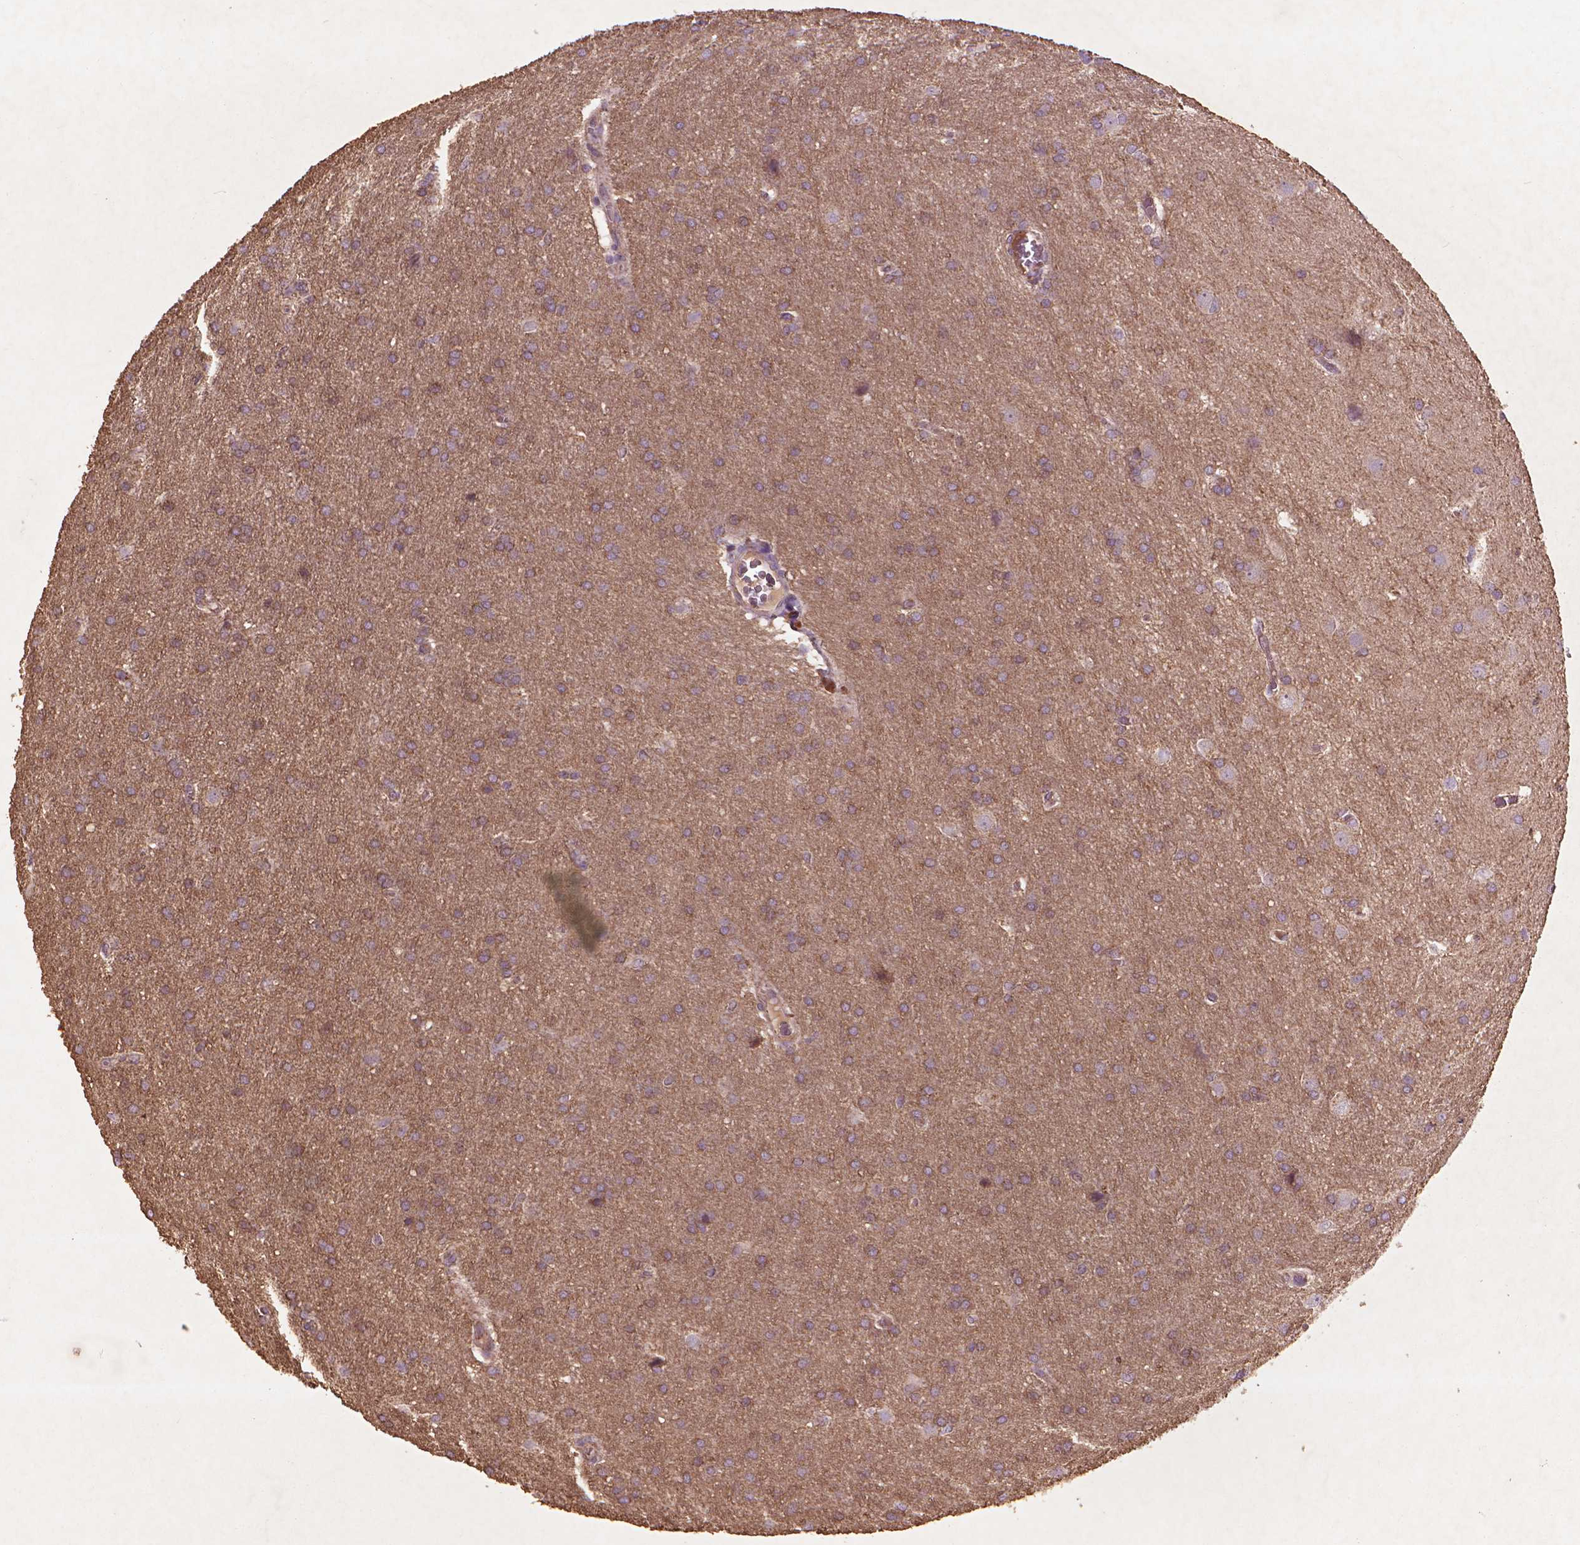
{"staining": {"intensity": "moderate", "quantity": ">75%", "location": "cytoplasmic/membranous"}, "tissue": "glioma", "cell_type": "Tumor cells", "image_type": "cancer", "snomed": [{"axis": "morphology", "description": "Glioma, malignant, Low grade"}, {"axis": "topography", "description": "Brain"}], "caption": "High-power microscopy captured an immunohistochemistry (IHC) micrograph of malignant low-grade glioma, revealing moderate cytoplasmic/membranous positivity in approximately >75% of tumor cells.", "gene": "NLRX1", "patient": {"sex": "female", "age": 32}}